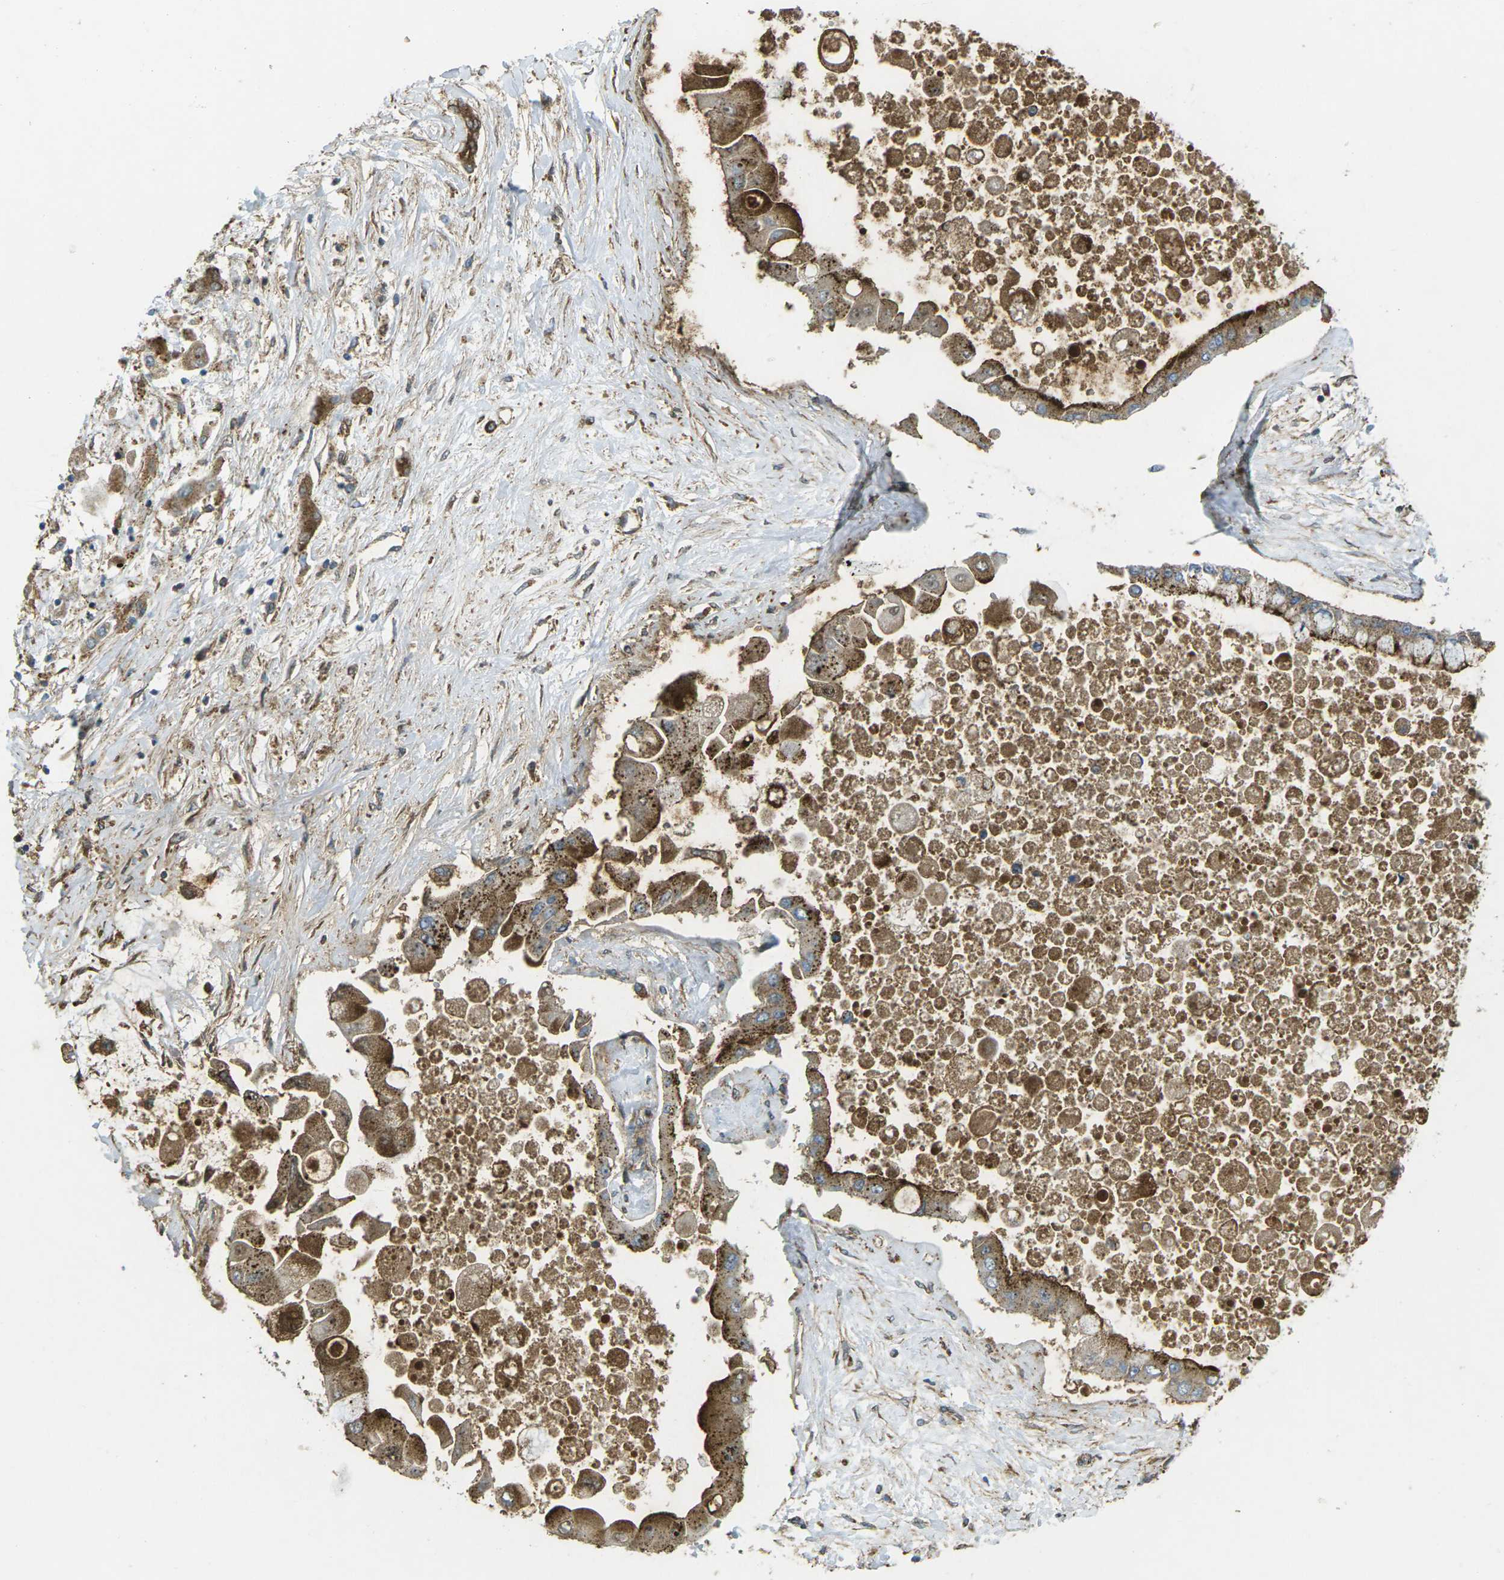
{"staining": {"intensity": "strong", "quantity": ">75%", "location": "cytoplasmic/membranous"}, "tissue": "liver cancer", "cell_type": "Tumor cells", "image_type": "cancer", "snomed": [{"axis": "morphology", "description": "Cholangiocarcinoma"}, {"axis": "topography", "description": "Liver"}], "caption": "Liver cancer stained for a protein (brown) shows strong cytoplasmic/membranous positive staining in approximately >75% of tumor cells.", "gene": "CHMP3", "patient": {"sex": "male", "age": 50}}